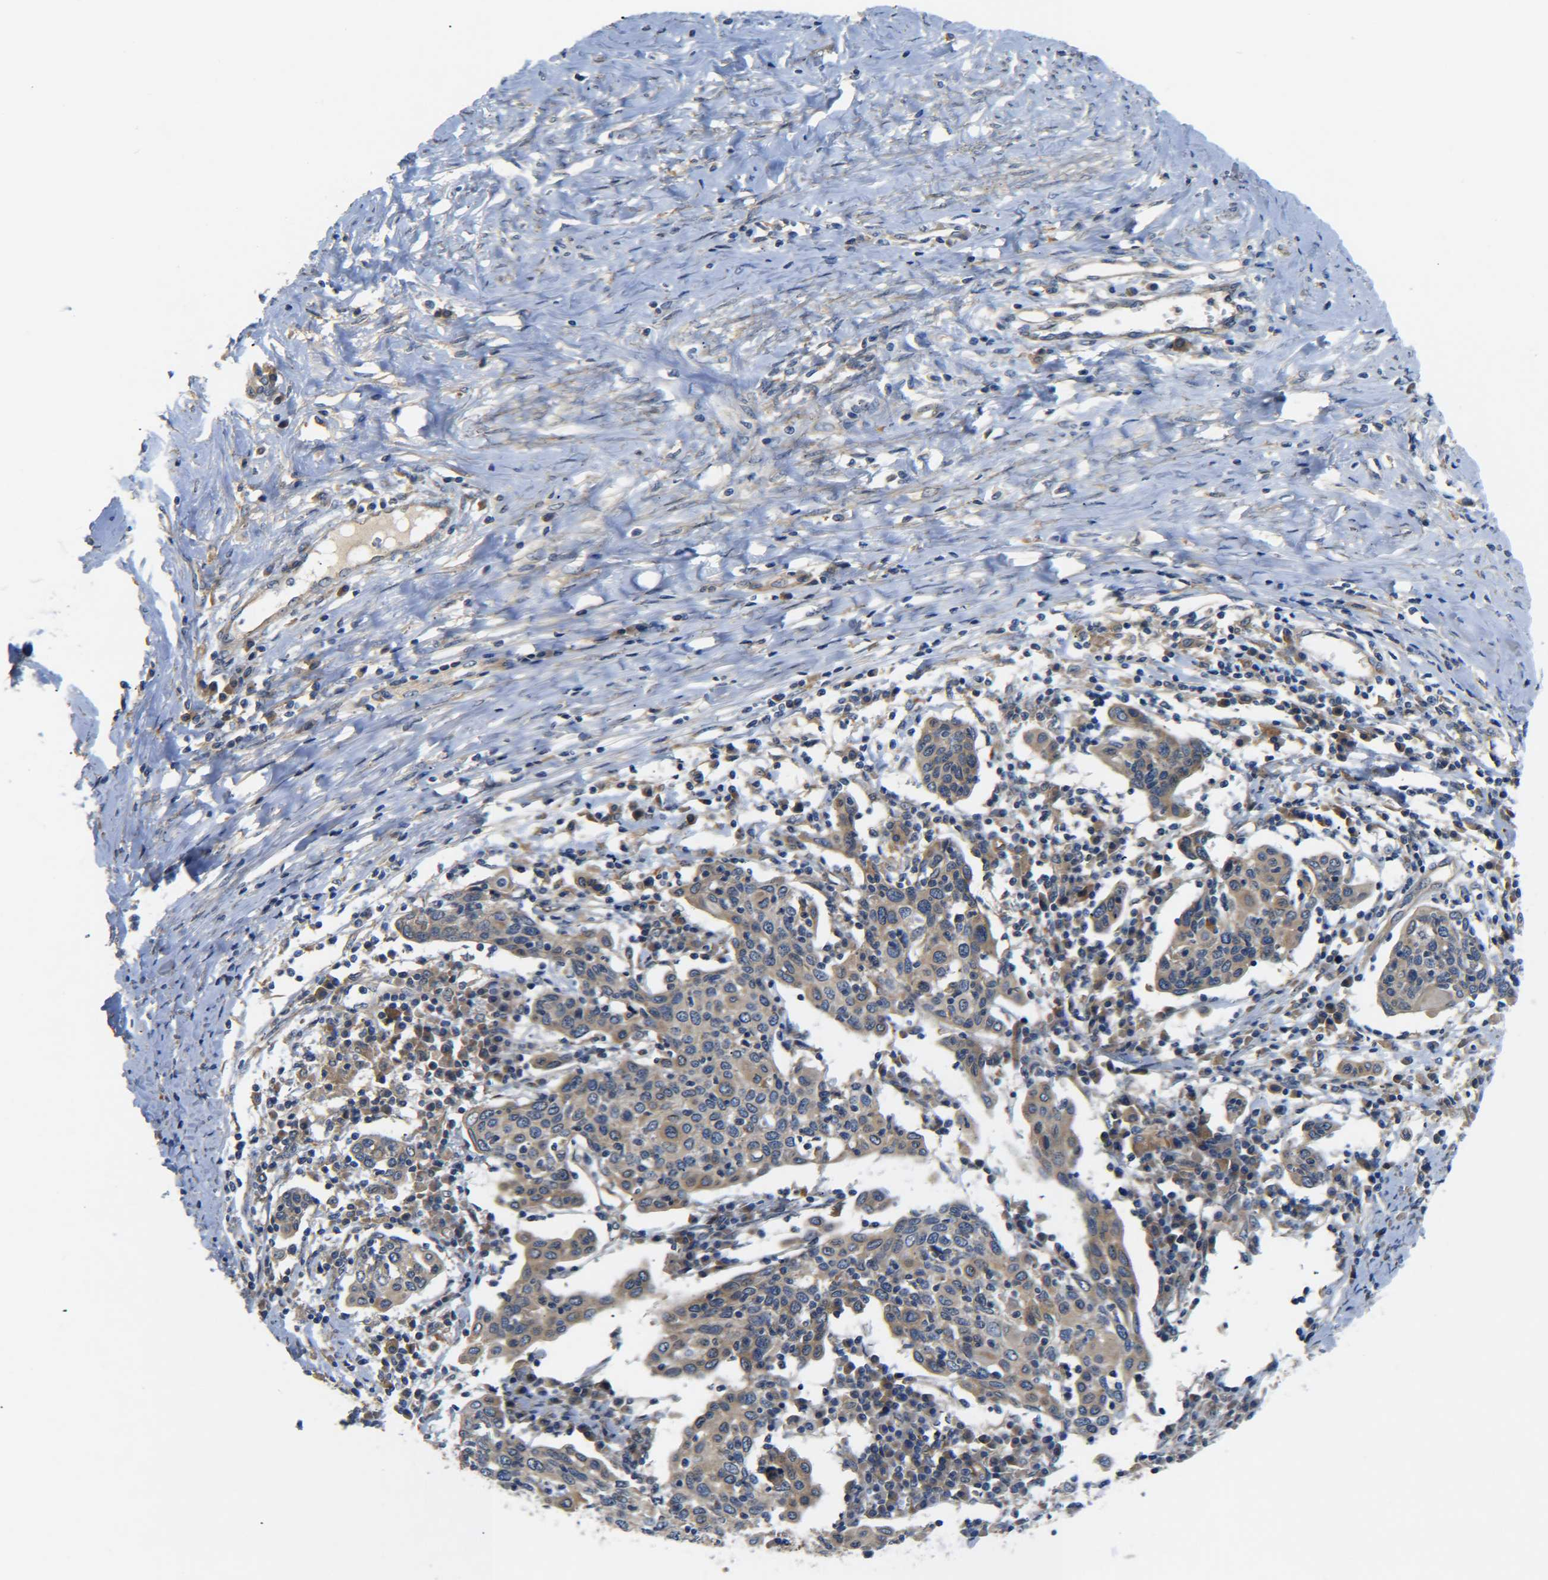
{"staining": {"intensity": "weak", "quantity": ">75%", "location": "cytoplasmic/membranous"}, "tissue": "cervical cancer", "cell_type": "Tumor cells", "image_type": "cancer", "snomed": [{"axis": "morphology", "description": "Squamous cell carcinoma, NOS"}, {"axis": "topography", "description": "Cervix"}], "caption": "Weak cytoplasmic/membranous protein positivity is present in approximately >75% of tumor cells in cervical cancer (squamous cell carcinoma).", "gene": "LRCH3", "patient": {"sex": "female", "age": 40}}